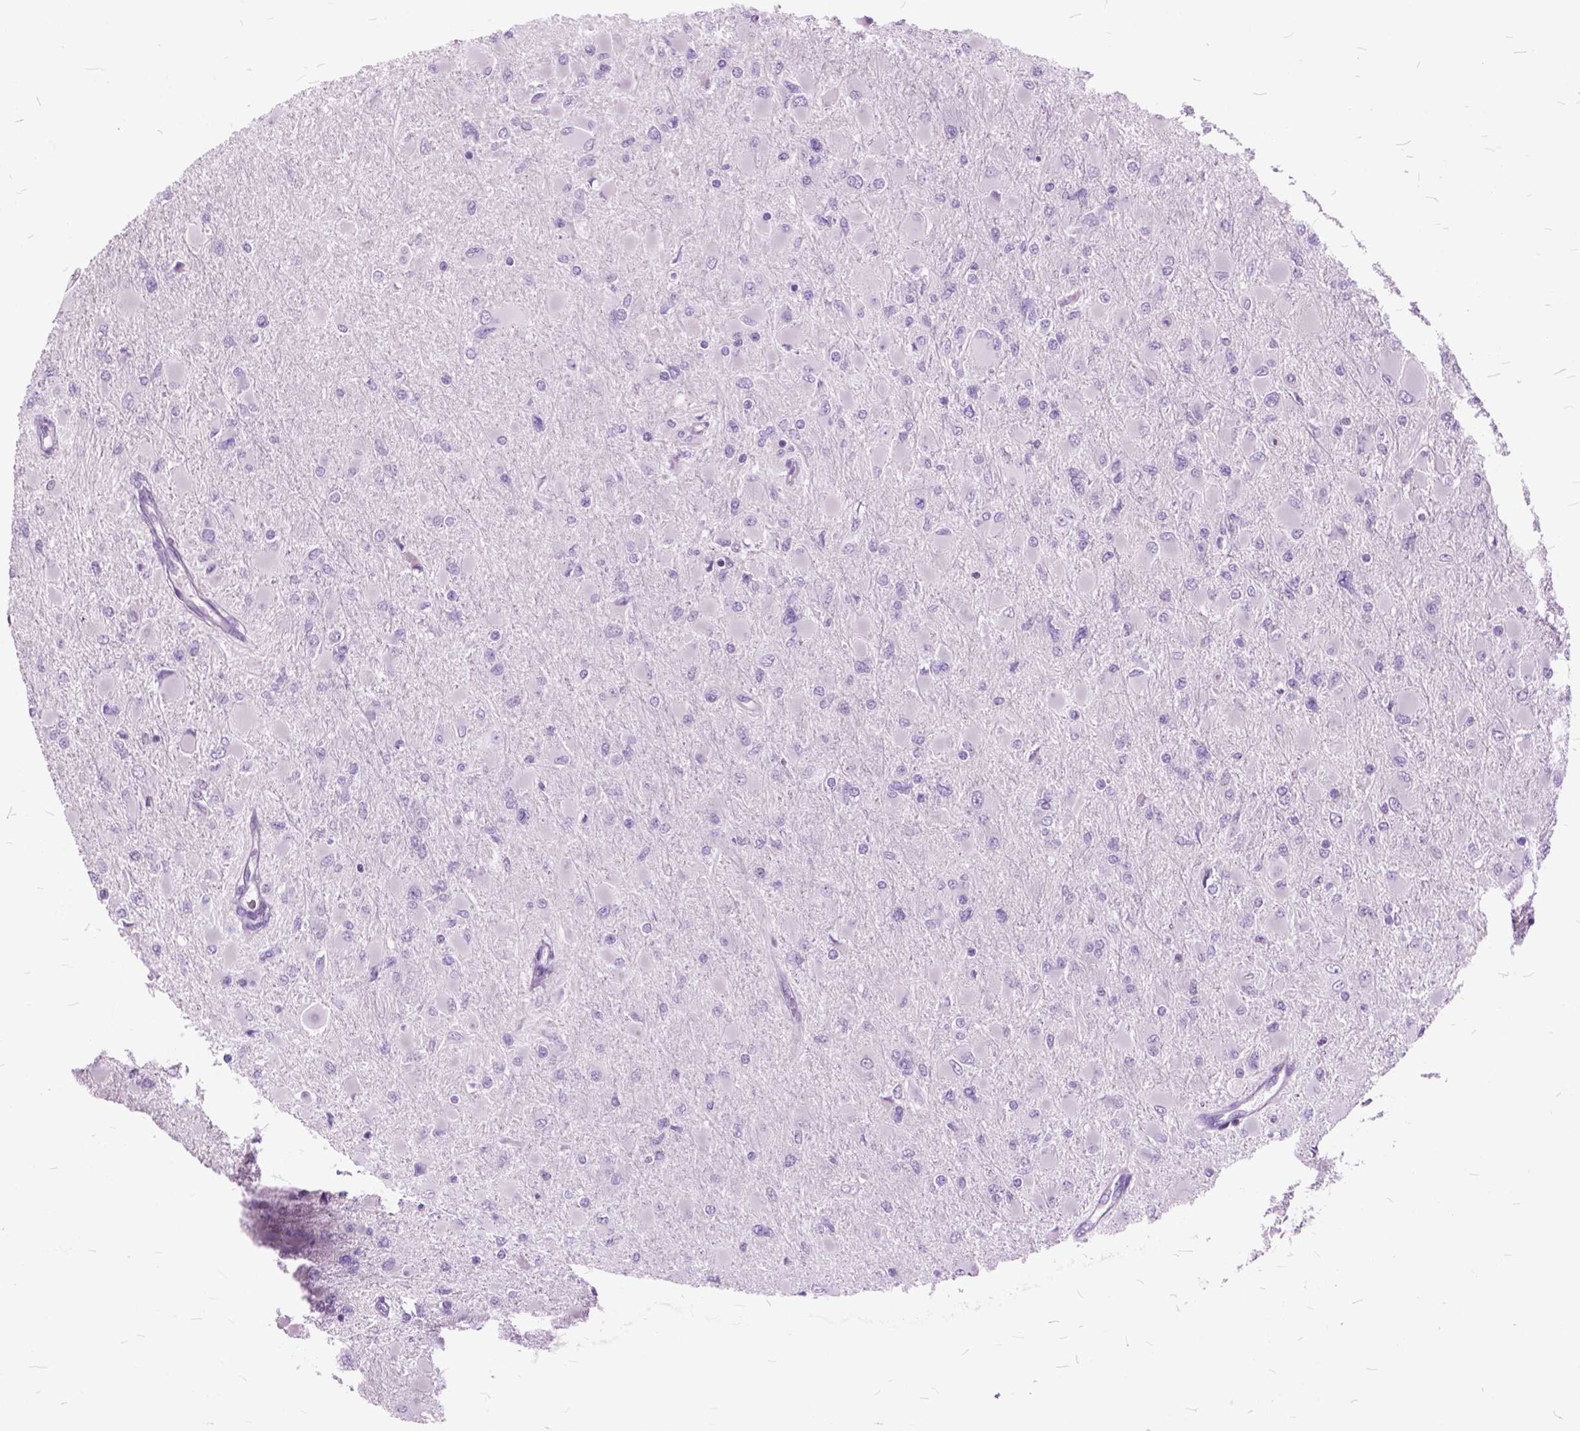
{"staining": {"intensity": "negative", "quantity": "none", "location": "none"}, "tissue": "glioma", "cell_type": "Tumor cells", "image_type": "cancer", "snomed": [{"axis": "morphology", "description": "Glioma, malignant, High grade"}, {"axis": "topography", "description": "Cerebral cortex"}], "caption": "DAB (3,3'-diaminobenzidine) immunohistochemical staining of human glioma demonstrates no significant staining in tumor cells. Nuclei are stained in blue.", "gene": "SP140", "patient": {"sex": "female", "age": 36}}